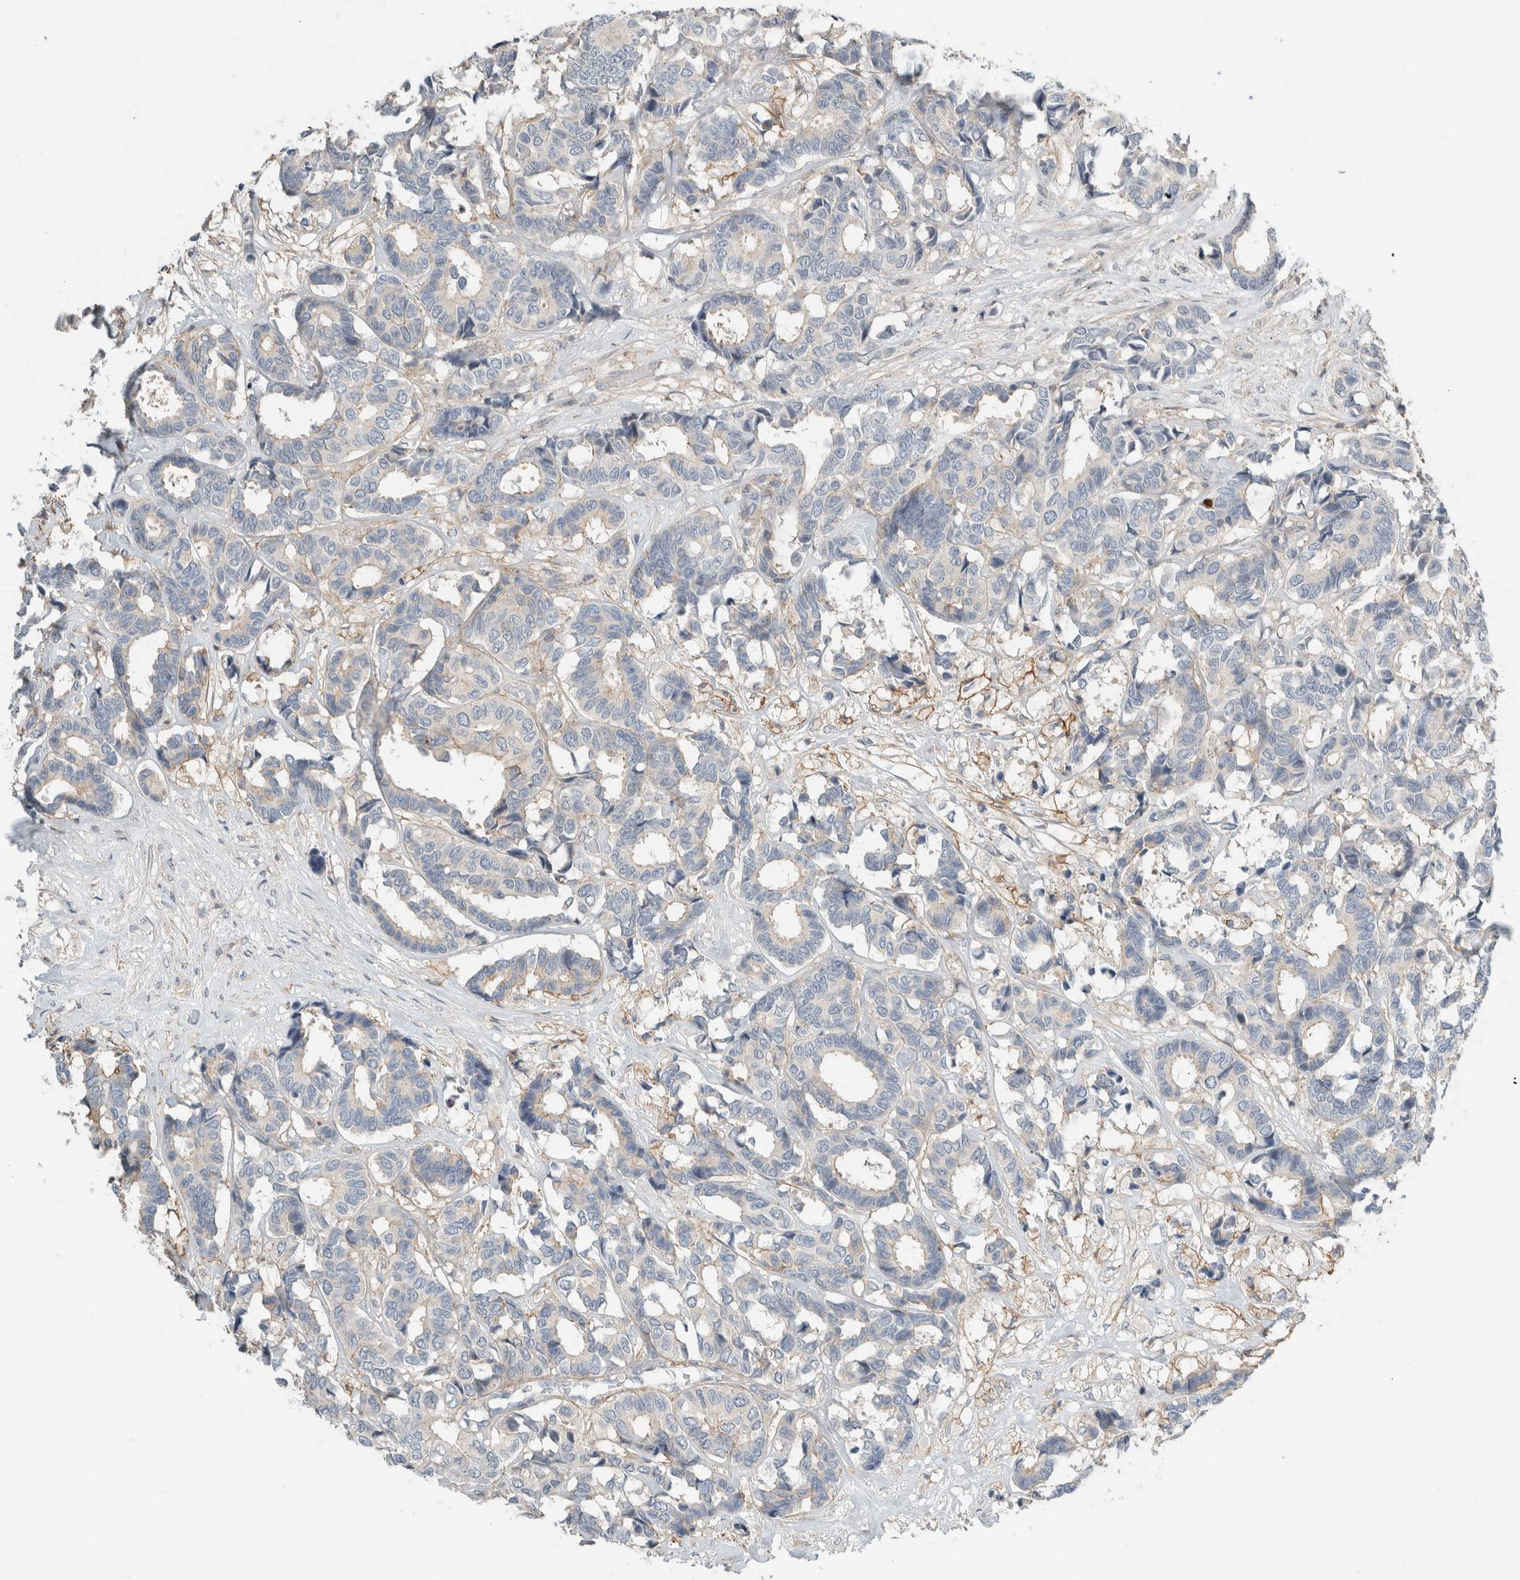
{"staining": {"intensity": "moderate", "quantity": "<25%", "location": "cytoplasmic/membranous"}, "tissue": "breast cancer", "cell_type": "Tumor cells", "image_type": "cancer", "snomed": [{"axis": "morphology", "description": "Duct carcinoma"}, {"axis": "topography", "description": "Breast"}], "caption": "Immunohistochemistry (IHC) histopathology image of breast invasive ductal carcinoma stained for a protein (brown), which exhibits low levels of moderate cytoplasmic/membranous staining in about <25% of tumor cells.", "gene": "ERCC6L2", "patient": {"sex": "female", "age": 87}}